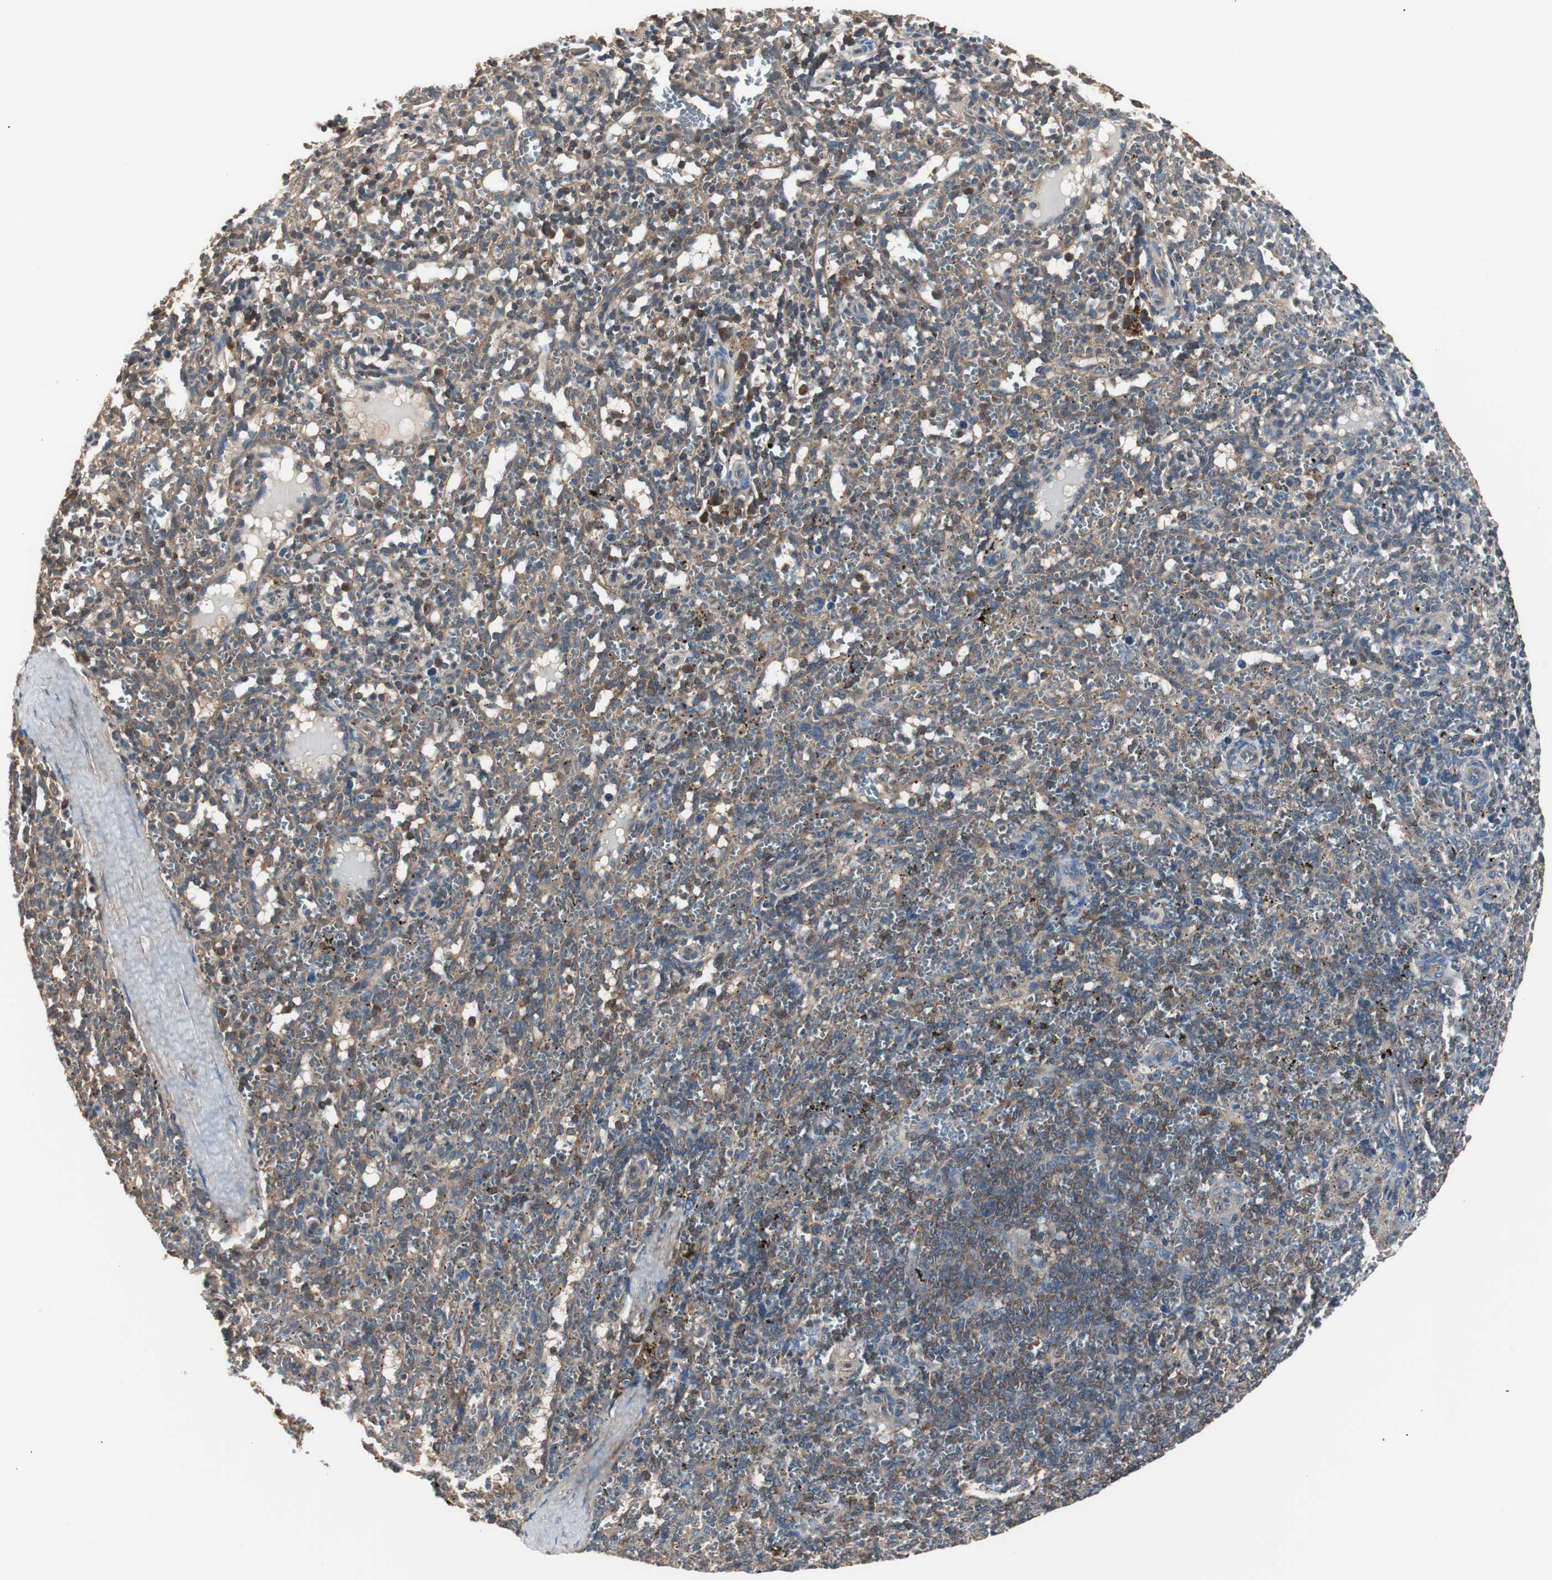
{"staining": {"intensity": "strong", "quantity": "<25%", "location": "cytoplasmic/membranous"}, "tissue": "spleen", "cell_type": "Cells in red pulp", "image_type": "normal", "snomed": [{"axis": "morphology", "description": "Normal tissue, NOS"}, {"axis": "topography", "description": "Spleen"}], "caption": "Strong cytoplasmic/membranous protein positivity is seen in about <25% of cells in red pulp in spleen. Nuclei are stained in blue.", "gene": "CAPNS1", "patient": {"sex": "female", "age": 10}}